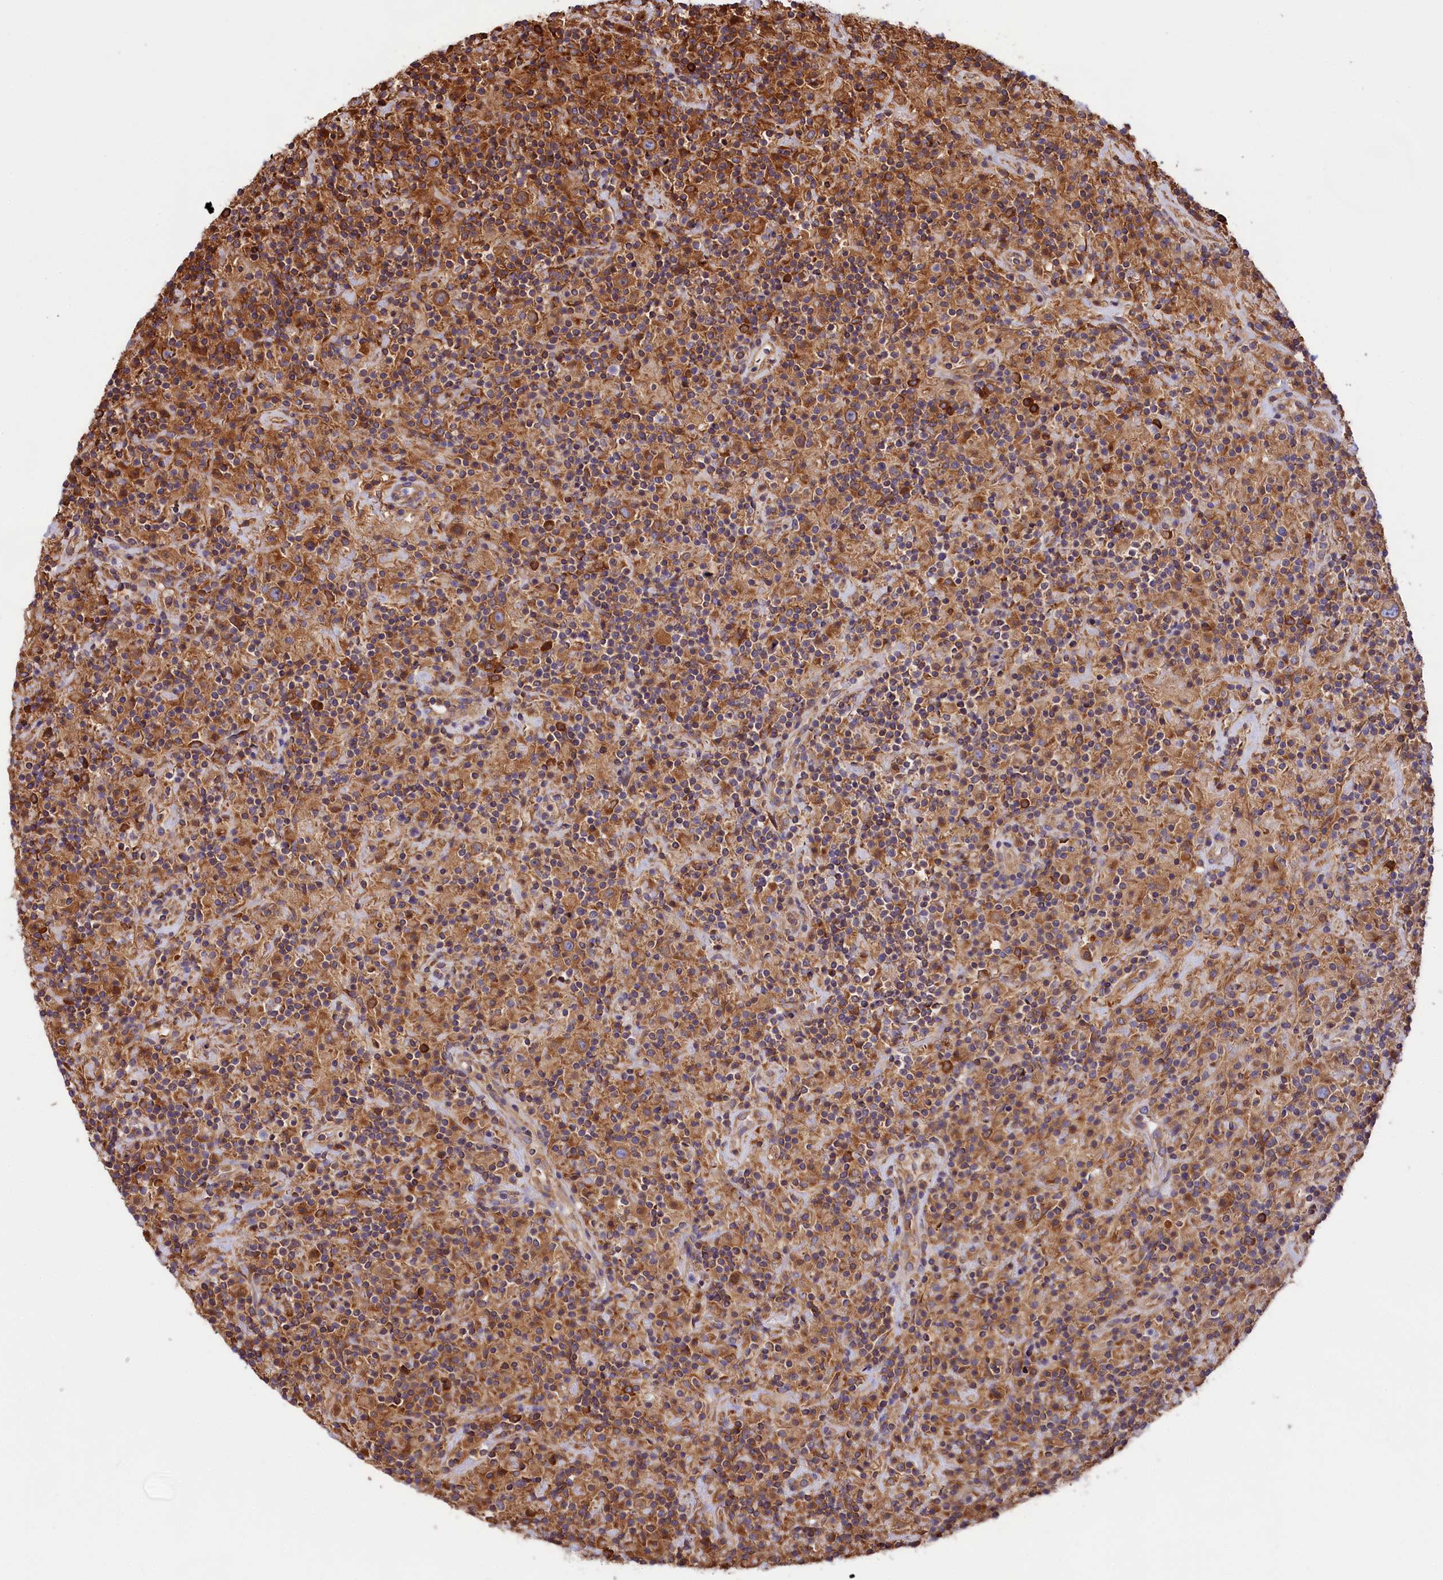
{"staining": {"intensity": "moderate", "quantity": ">75%", "location": "cytoplasmic/membranous"}, "tissue": "lymphoma", "cell_type": "Tumor cells", "image_type": "cancer", "snomed": [{"axis": "morphology", "description": "Hodgkin's disease, NOS"}, {"axis": "topography", "description": "Lymph node"}], "caption": "Approximately >75% of tumor cells in Hodgkin's disease reveal moderate cytoplasmic/membranous protein staining as visualized by brown immunohistochemical staining.", "gene": "GYS1", "patient": {"sex": "male", "age": 70}}